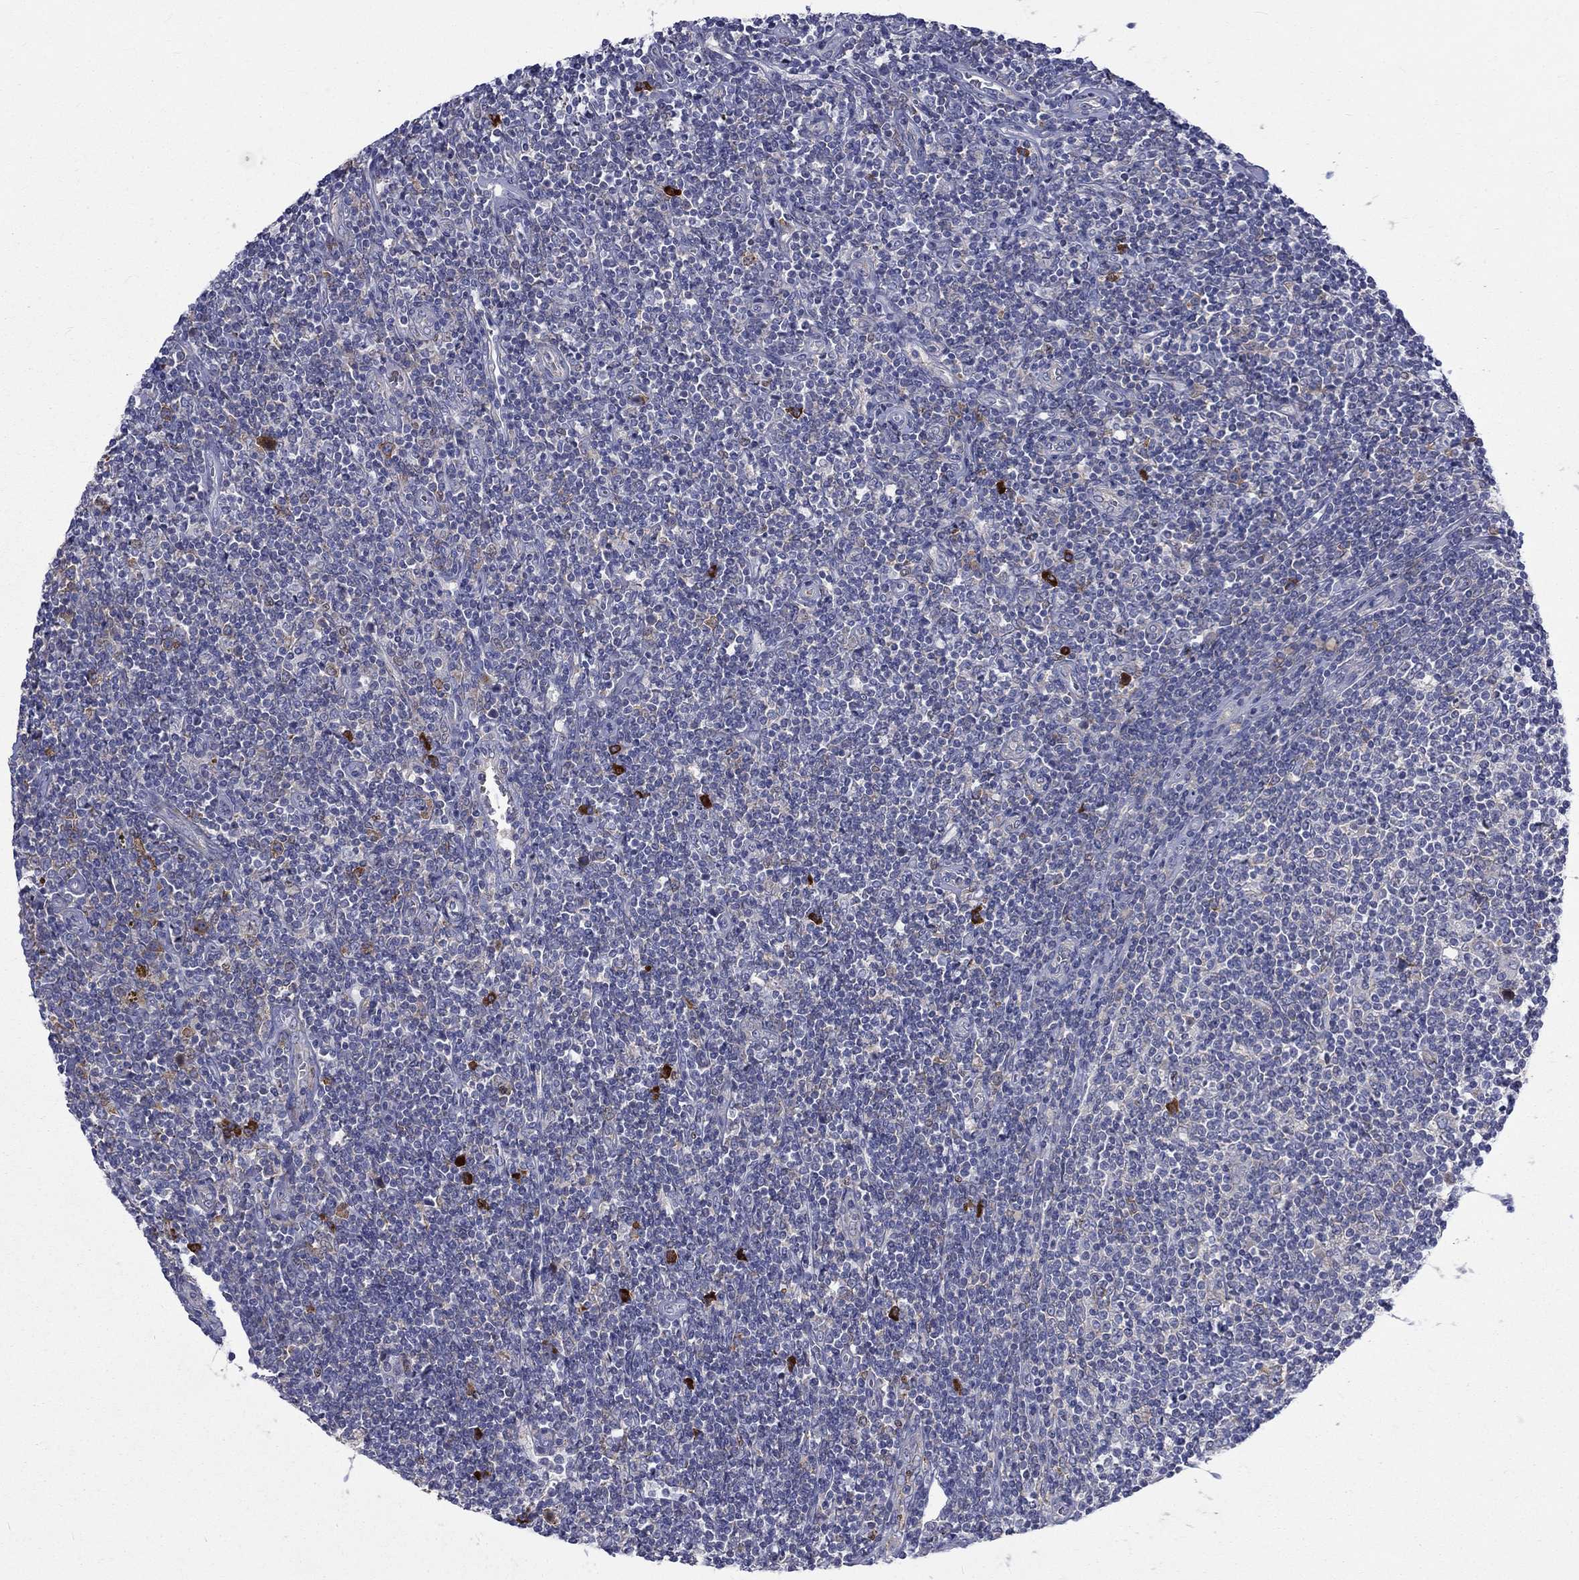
{"staining": {"intensity": "negative", "quantity": "none", "location": "none"}, "tissue": "lymphoma", "cell_type": "Tumor cells", "image_type": "cancer", "snomed": [{"axis": "morphology", "description": "Hodgkin's disease, NOS"}, {"axis": "topography", "description": "Lymph node"}], "caption": "This is an IHC micrograph of lymphoma. There is no expression in tumor cells.", "gene": "PABPC4", "patient": {"sex": "male", "age": 40}}